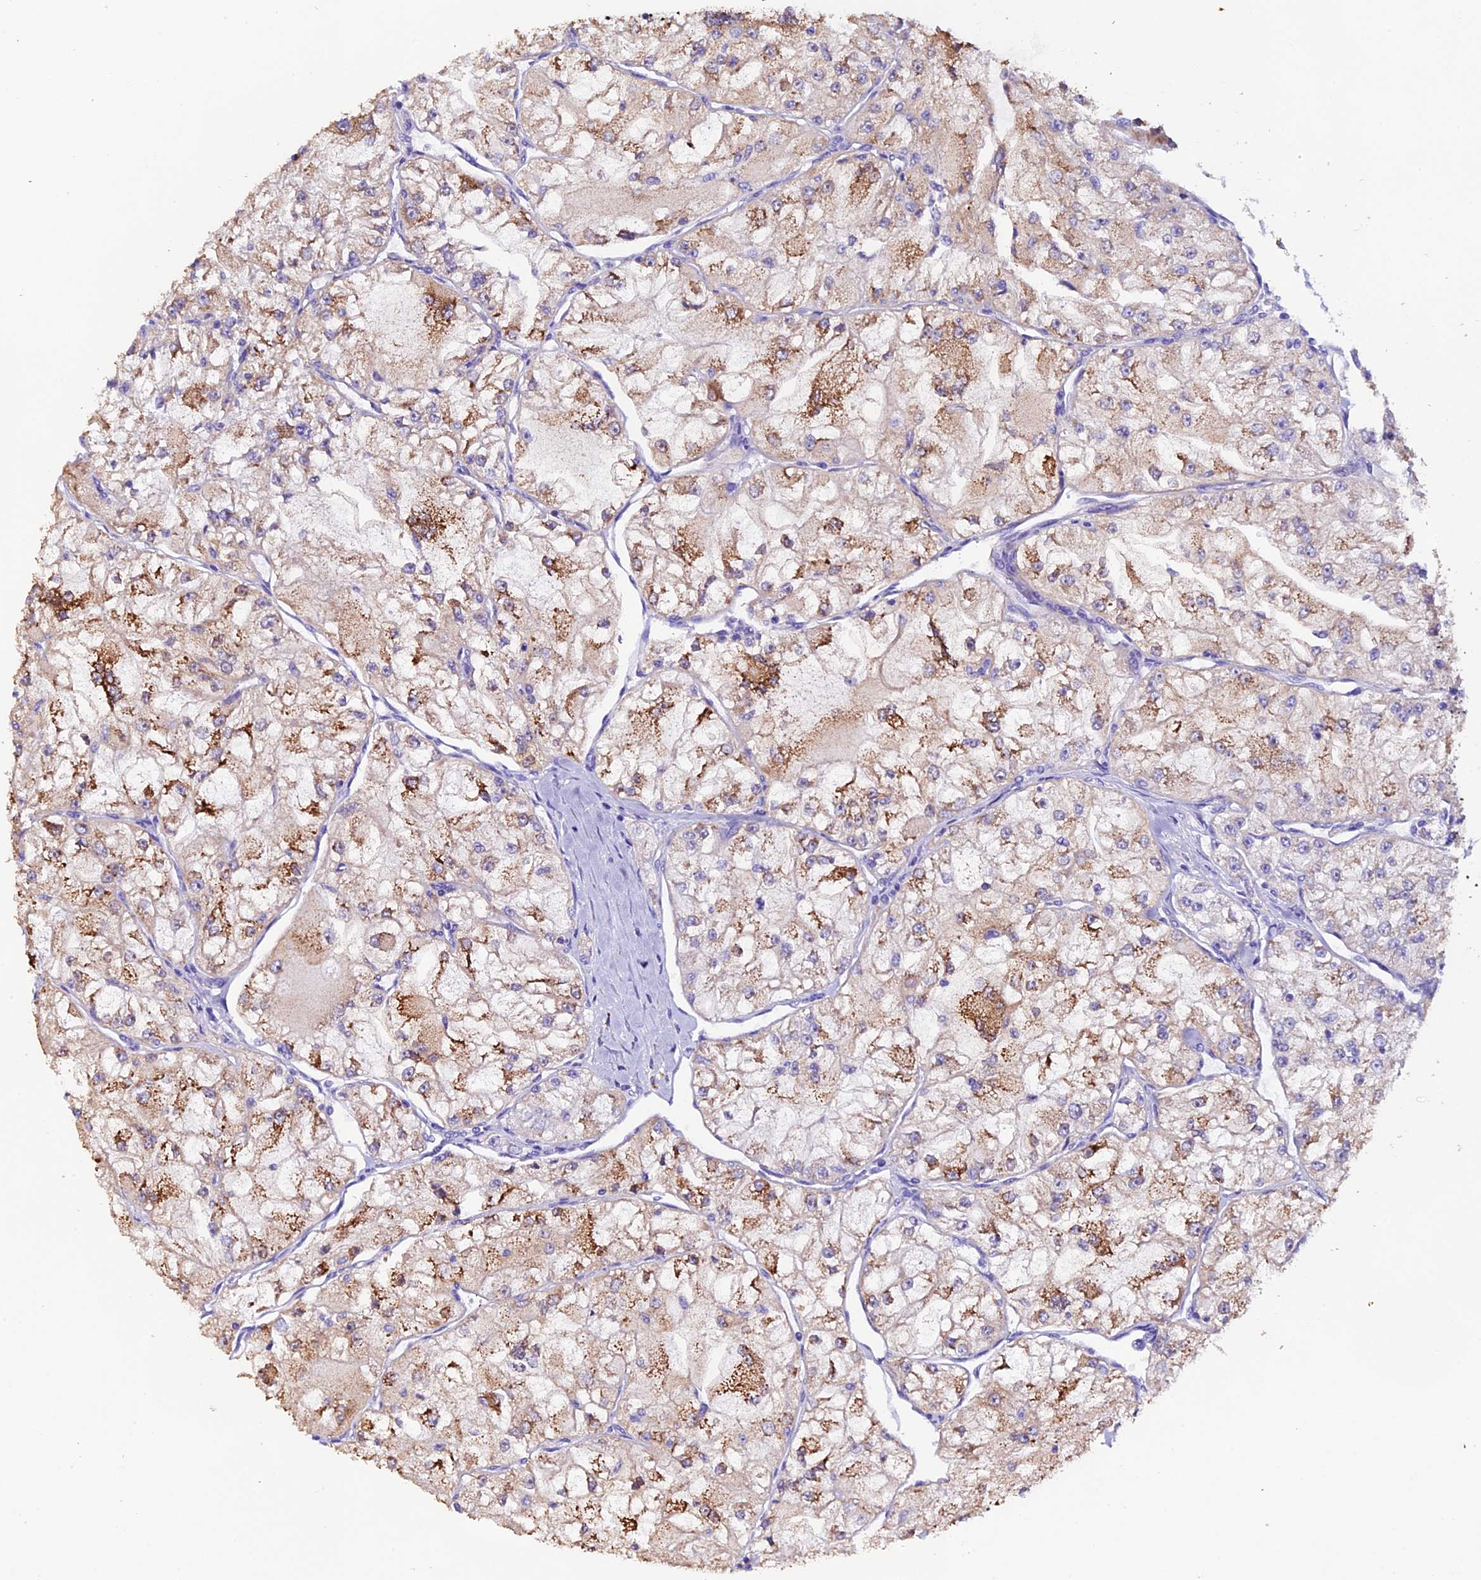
{"staining": {"intensity": "moderate", "quantity": "25%-75%", "location": "cytoplasmic/membranous"}, "tissue": "renal cancer", "cell_type": "Tumor cells", "image_type": "cancer", "snomed": [{"axis": "morphology", "description": "Adenocarcinoma, NOS"}, {"axis": "topography", "description": "Kidney"}], "caption": "Immunohistochemical staining of renal cancer shows medium levels of moderate cytoplasmic/membranous expression in about 25%-75% of tumor cells. (brown staining indicates protein expression, while blue staining denotes nuclei).", "gene": "FBXW9", "patient": {"sex": "female", "age": 72}}